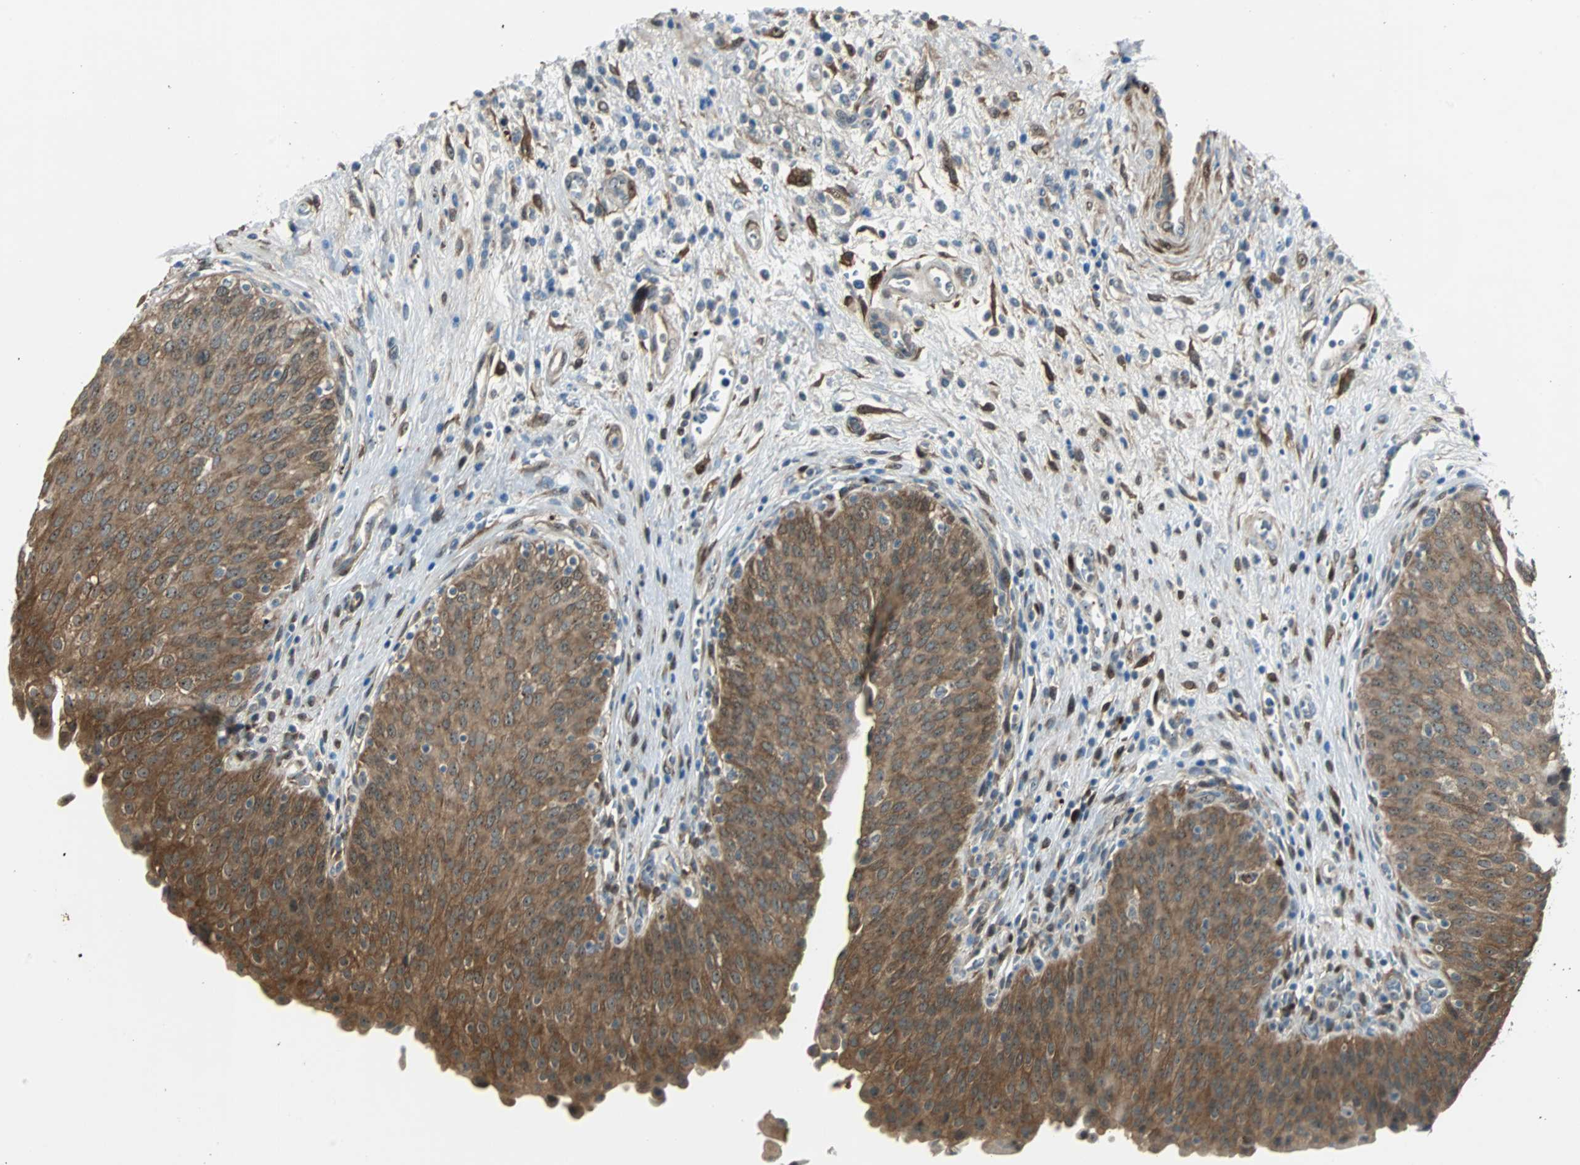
{"staining": {"intensity": "strong", "quantity": ">75%", "location": "cytoplasmic/membranous,nuclear"}, "tissue": "urinary bladder", "cell_type": "Urothelial cells", "image_type": "normal", "snomed": [{"axis": "morphology", "description": "Normal tissue, NOS"}, {"axis": "morphology", "description": "Dysplasia, NOS"}, {"axis": "topography", "description": "Urinary bladder"}], "caption": "Strong cytoplasmic/membranous,nuclear positivity for a protein is present in about >75% of urothelial cells of normal urinary bladder using IHC.", "gene": "FHL2", "patient": {"sex": "male", "age": 35}}